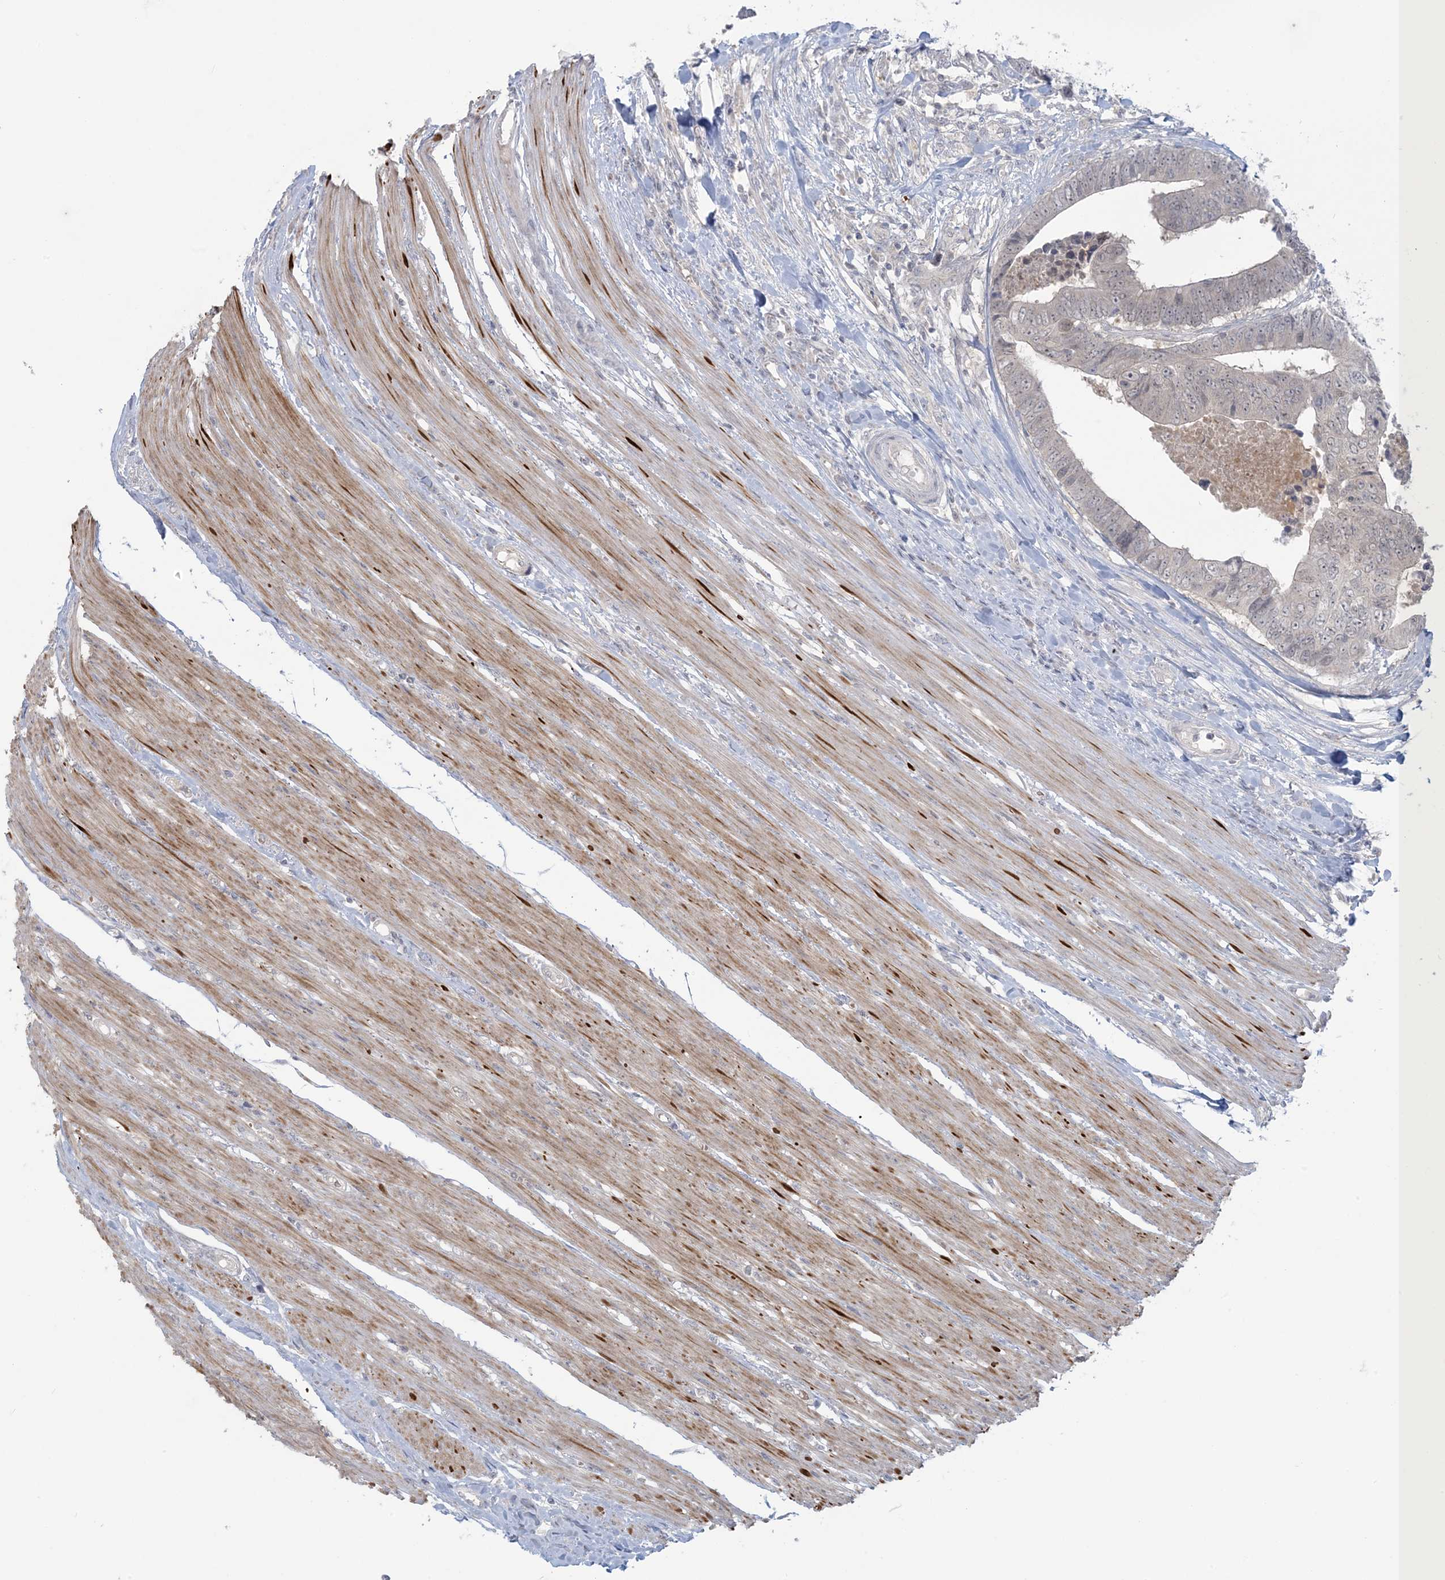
{"staining": {"intensity": "negative", "quantity": "none", "location": "none"}, "tissue": "colorectal cancer", "cell_type": "Tumor cells", "image_type": "cancer", "snomed": [{"axis": "morphology", "description": "Adenocarcinoma, NOS"}, {"axis": "topography", "description": "Rectum"}], "caption": "A micrograph of adenocarcinoma (colorectal) stained for a protein demonstrates no brown staining in tumor cells.", "gene": "NRBP2", "patient": {"sex": "male", "age": 84}}